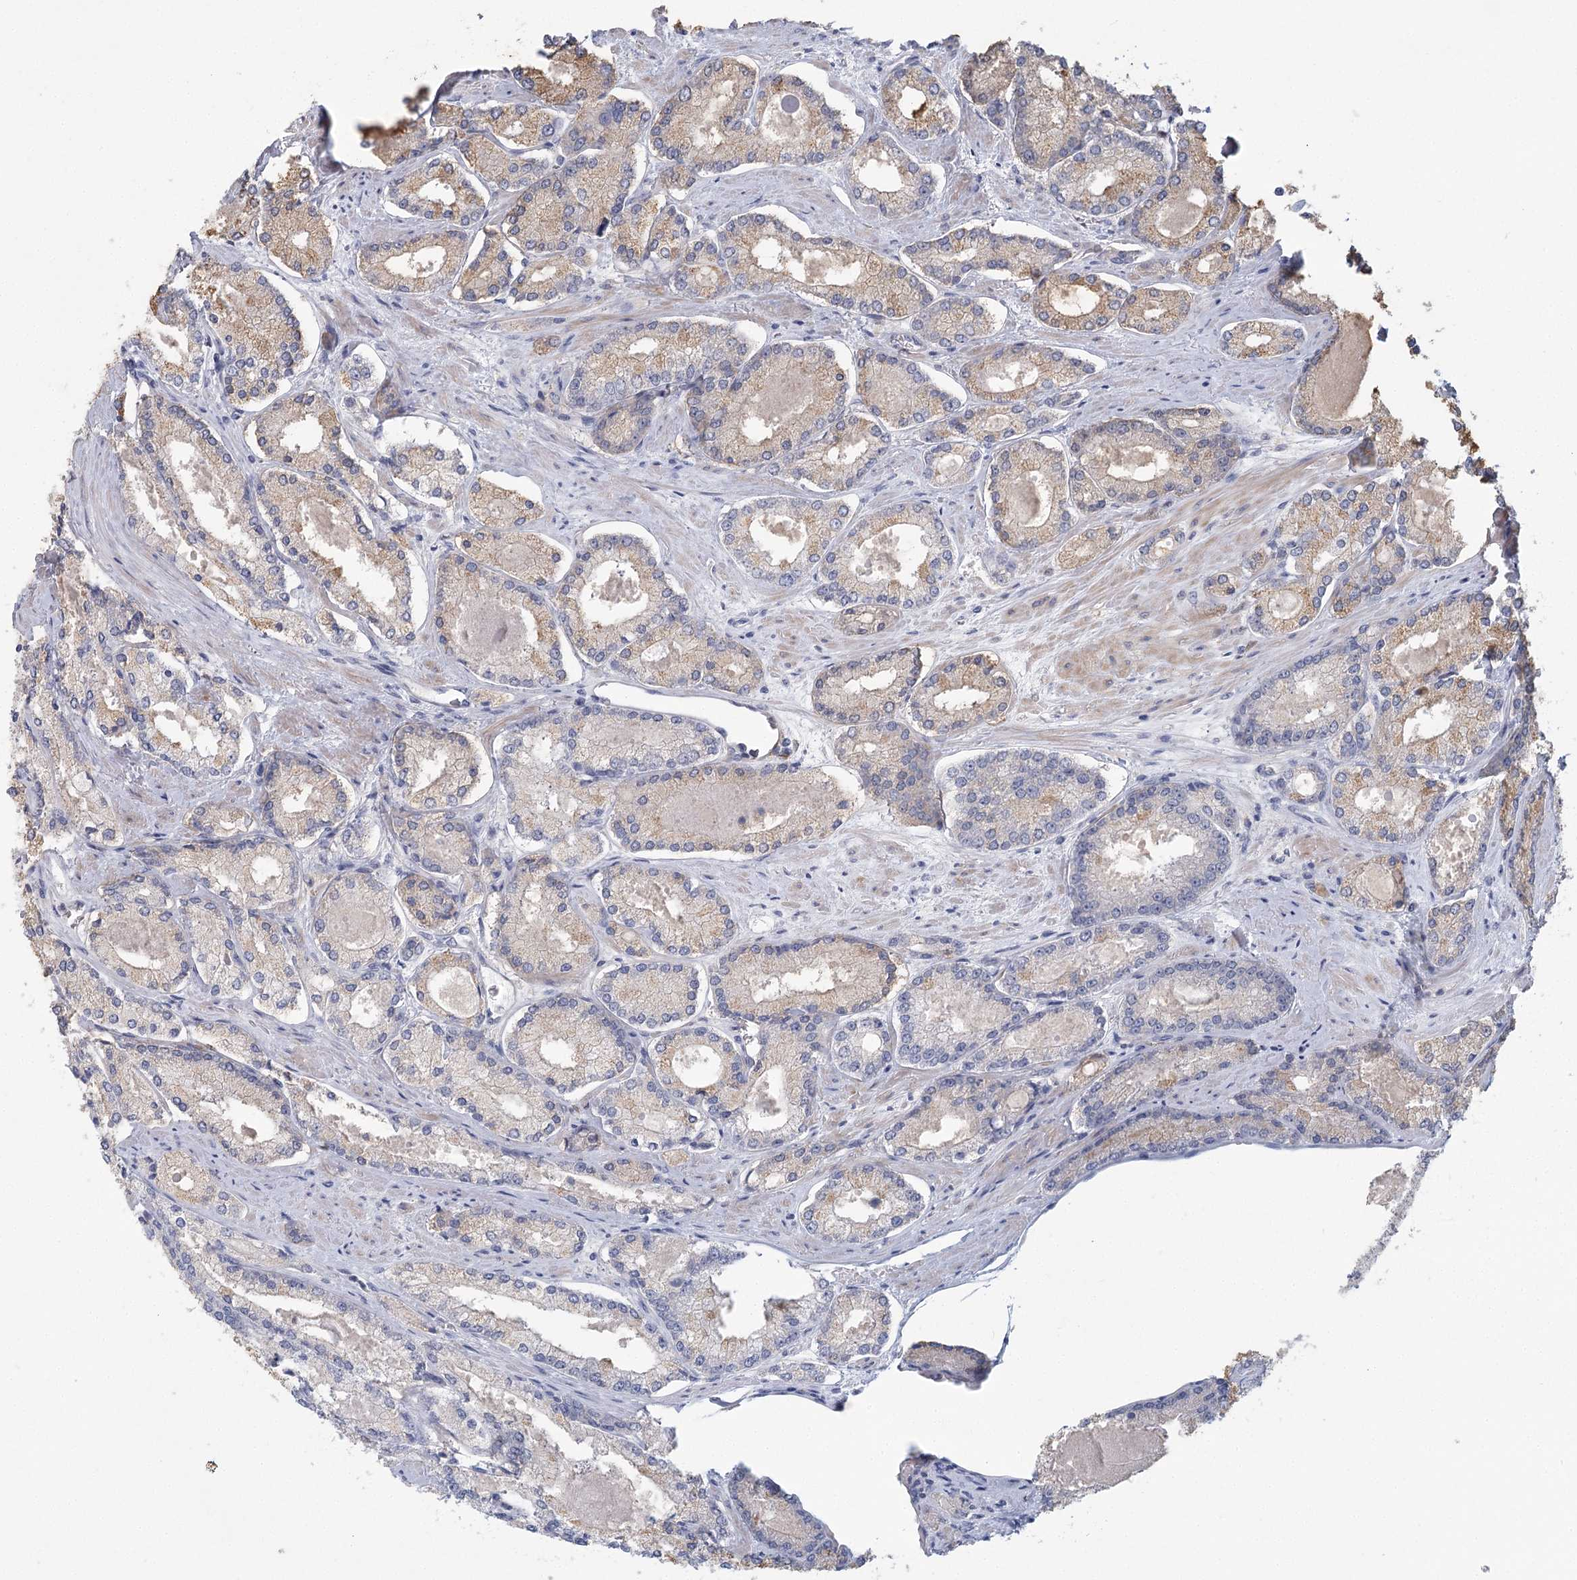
{"staining": {"intensity": "weak", "quantity": "25%-75%", "location": "cytoplasmic/membranous"}, "tissue": "prostate cancer", "cell_type": "Tumor cells", "image_type": "cancer", "snomed": [{"axis": "morphology", "description": "Adenocarcinoma, Low grade"}, {"axis": "topography", "description": "Prostate"}], "caption": "Weak cytoplasmic/membranous expression is identified in about 25%-75% of tumor cells in prostate cancer. The protein is stained brown, and the nuclei are stained in blue (DAB (3,3'-diaminobenzidine) IHC with brightfield microscopy, high magnification).", "gene": "CNTLN", "patient": {"sex": "male", "age": 74}}